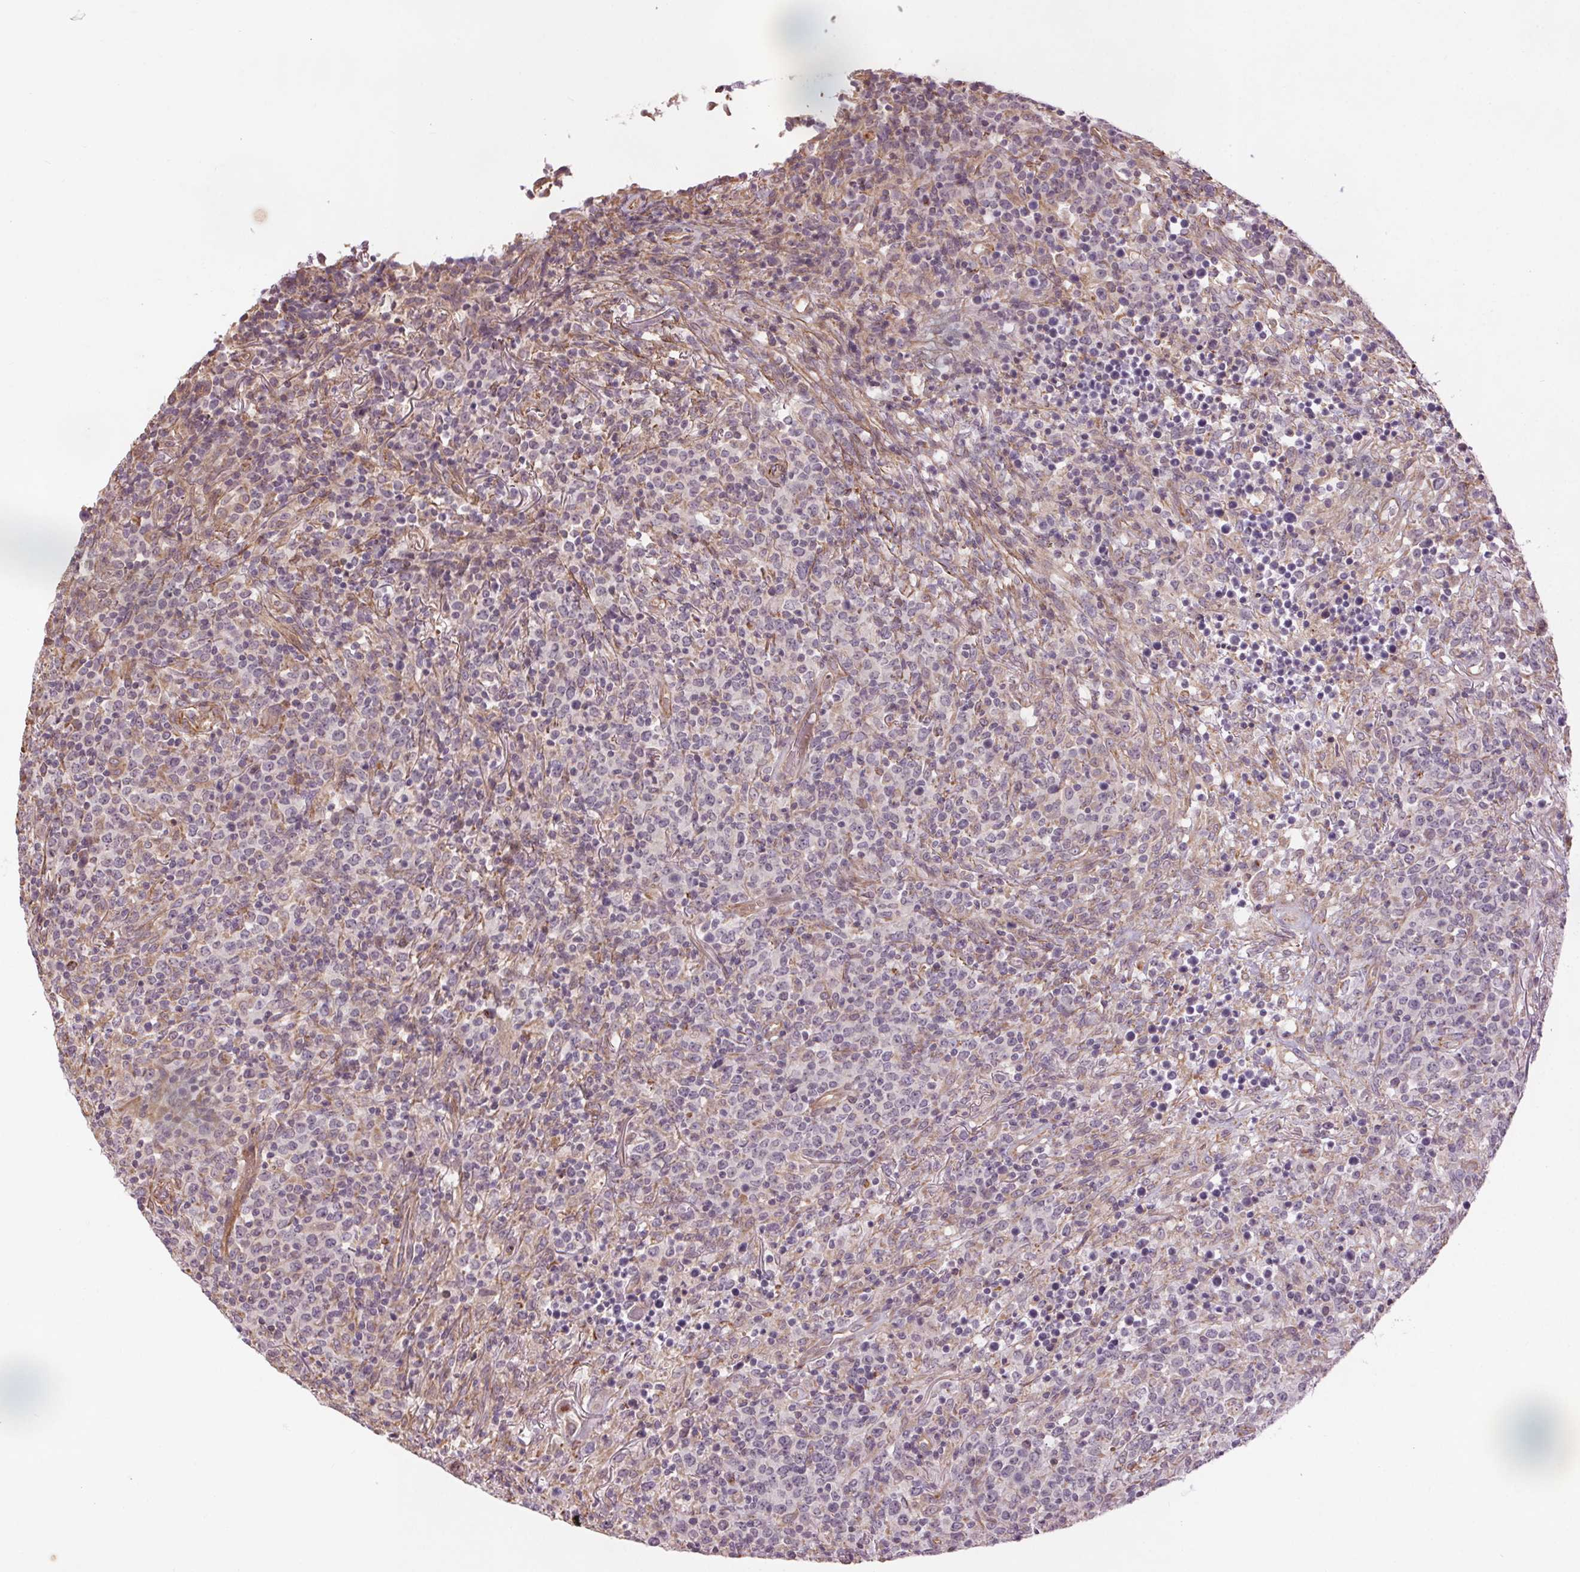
{"staining": {"intensity": "negative", "quantity": "none", "location": "none"}, "tissue": "lymphoma", "cell_type": "Tumor cells", "image_type": "cancer", "snomed": [{"axis": "morphology", "description": "Malignant lymphoma, non-Hodgkin's type, High grade"}, {"axis": "topography", "description": "Lung"}], "caption": "High power microscopy photomicrograph of an immunohistochemistry (IHC) photomicrograph of malignant lymphoma, non-Hodgkin's type (high-grade), revealing no significant expression in tumor cells. Brightfield microscopy of immunohistochemistry stained with DAB (brown) and hematoxylin (blue), captured at high magnification.", "gene": "CCSER1", "patient": {"sex": "male", "age": 79}}